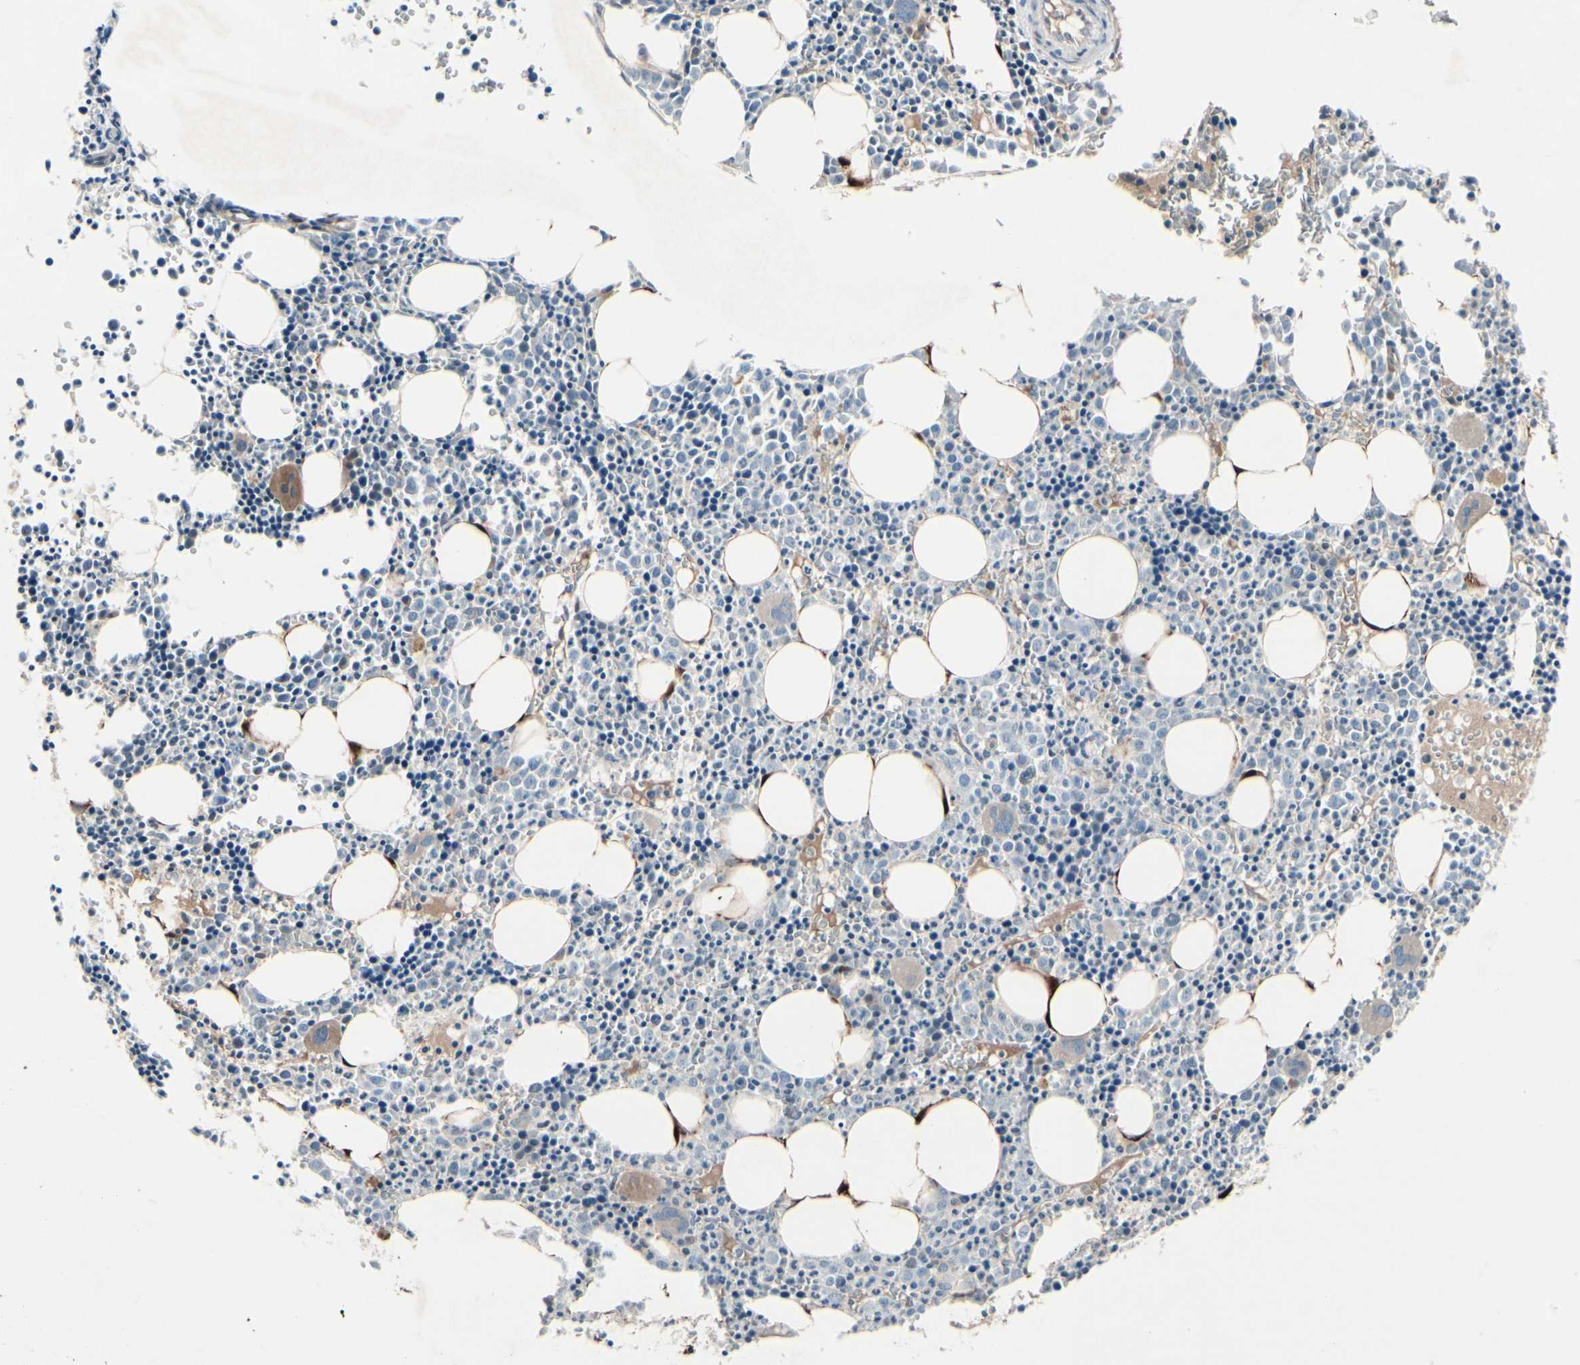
{"staining": {"intensity": "weak", "quantity": "<25%", "location": "cytoplasmic/membranous"}, "tissue": "bone marrow", "cell_type": "Hematopoietic cells", "image_type": "normal", "snomed": [{"axis": "morphology", "description": "Normal tissue, NOS"}, {"axis": "morphology", "description": "Inflammation, NOS"}, {"axis": "topography", "description": "Bone marrow"}], "caption": "This is an immunohistochemistry (IHC) photomicrograph of benign human bone marrow. There is no positivity in hematopoietic cells.", "gene": "ICAM5", "patient": {"sex": "female", "age": 17}}